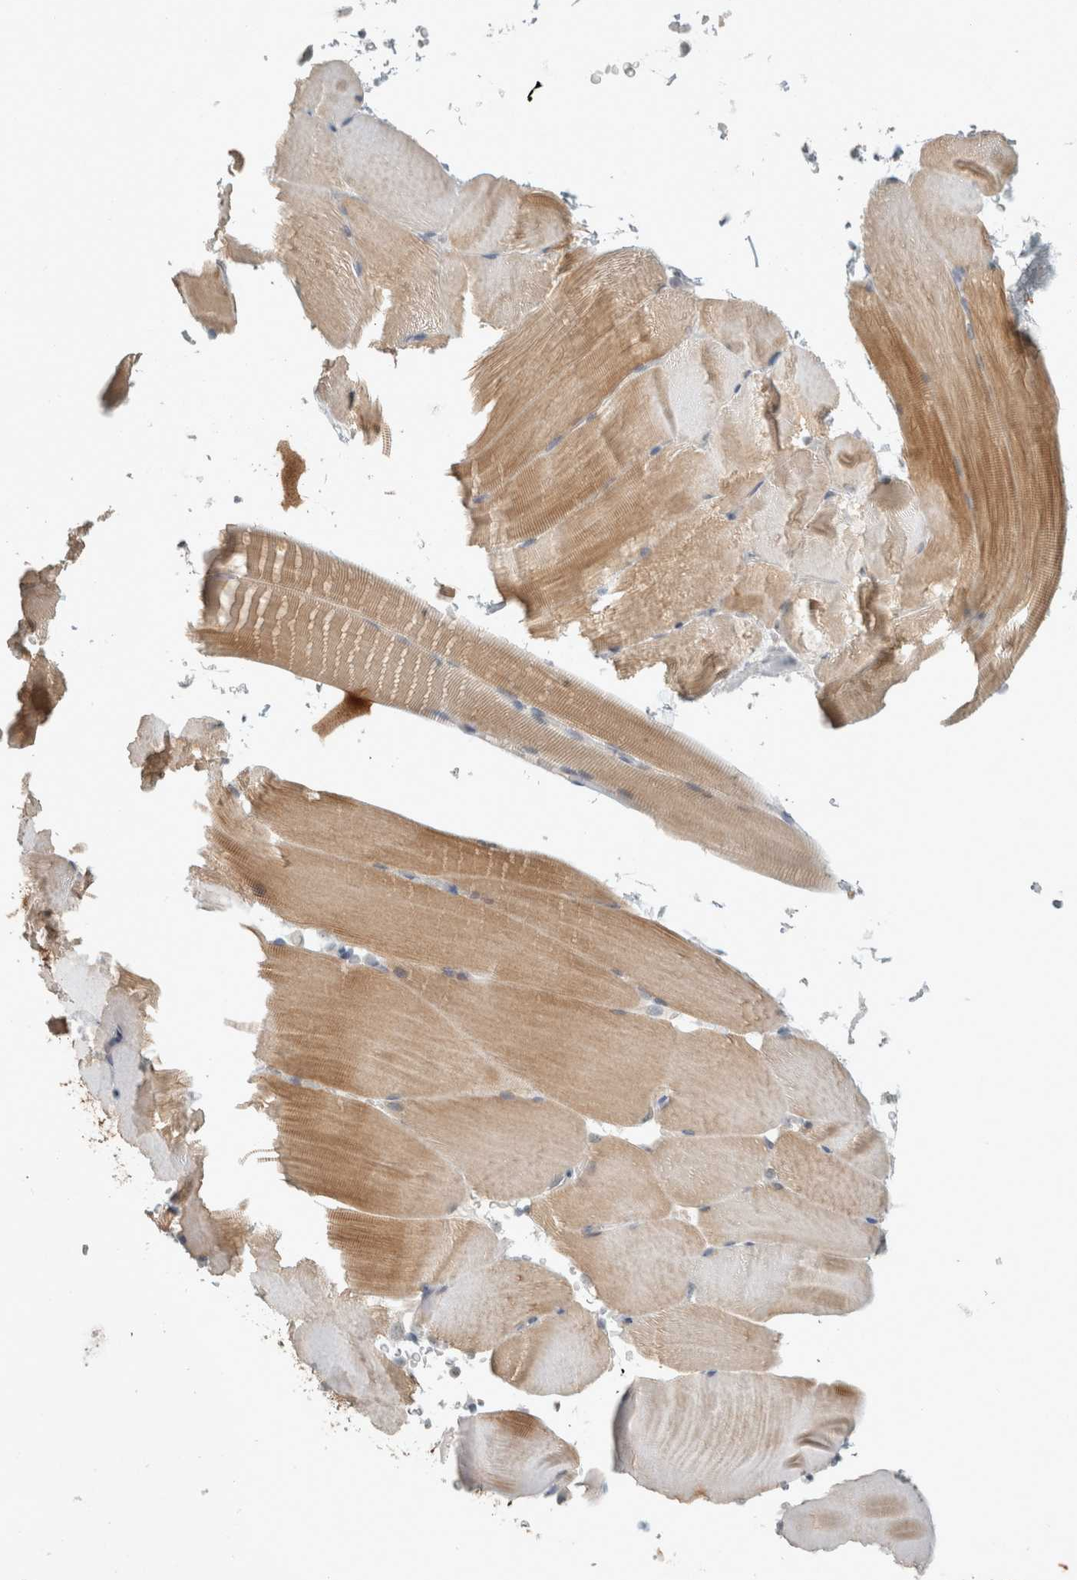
{"staining": {"intensity": "moderate", "quantity": "25%-75%", "location": "cytoplasmic/membranous"}, "tissue": "skeletal muscle", "cell_type": "Myocytes", "image_type": "normal", "snomed": [{"axis": "morphology", "description": "Normal tissue, NOS"}, {"axis": "topography", "description": "Skeletal muscle"}, {"axis": "topography", "description": "Parathyroid gland"}], "caption": "IHC micrograph of normal skeletal muscle: human skeletal muscle stained using IHC reveals medium levels of moderate protein expression localized specifically in the cytoplasmic/membranous of myocytes, appearing as a cytoplasmic/membranous brown color.", "gene": "TRIT1", "patient": {"sex": "female", "age": 37}}